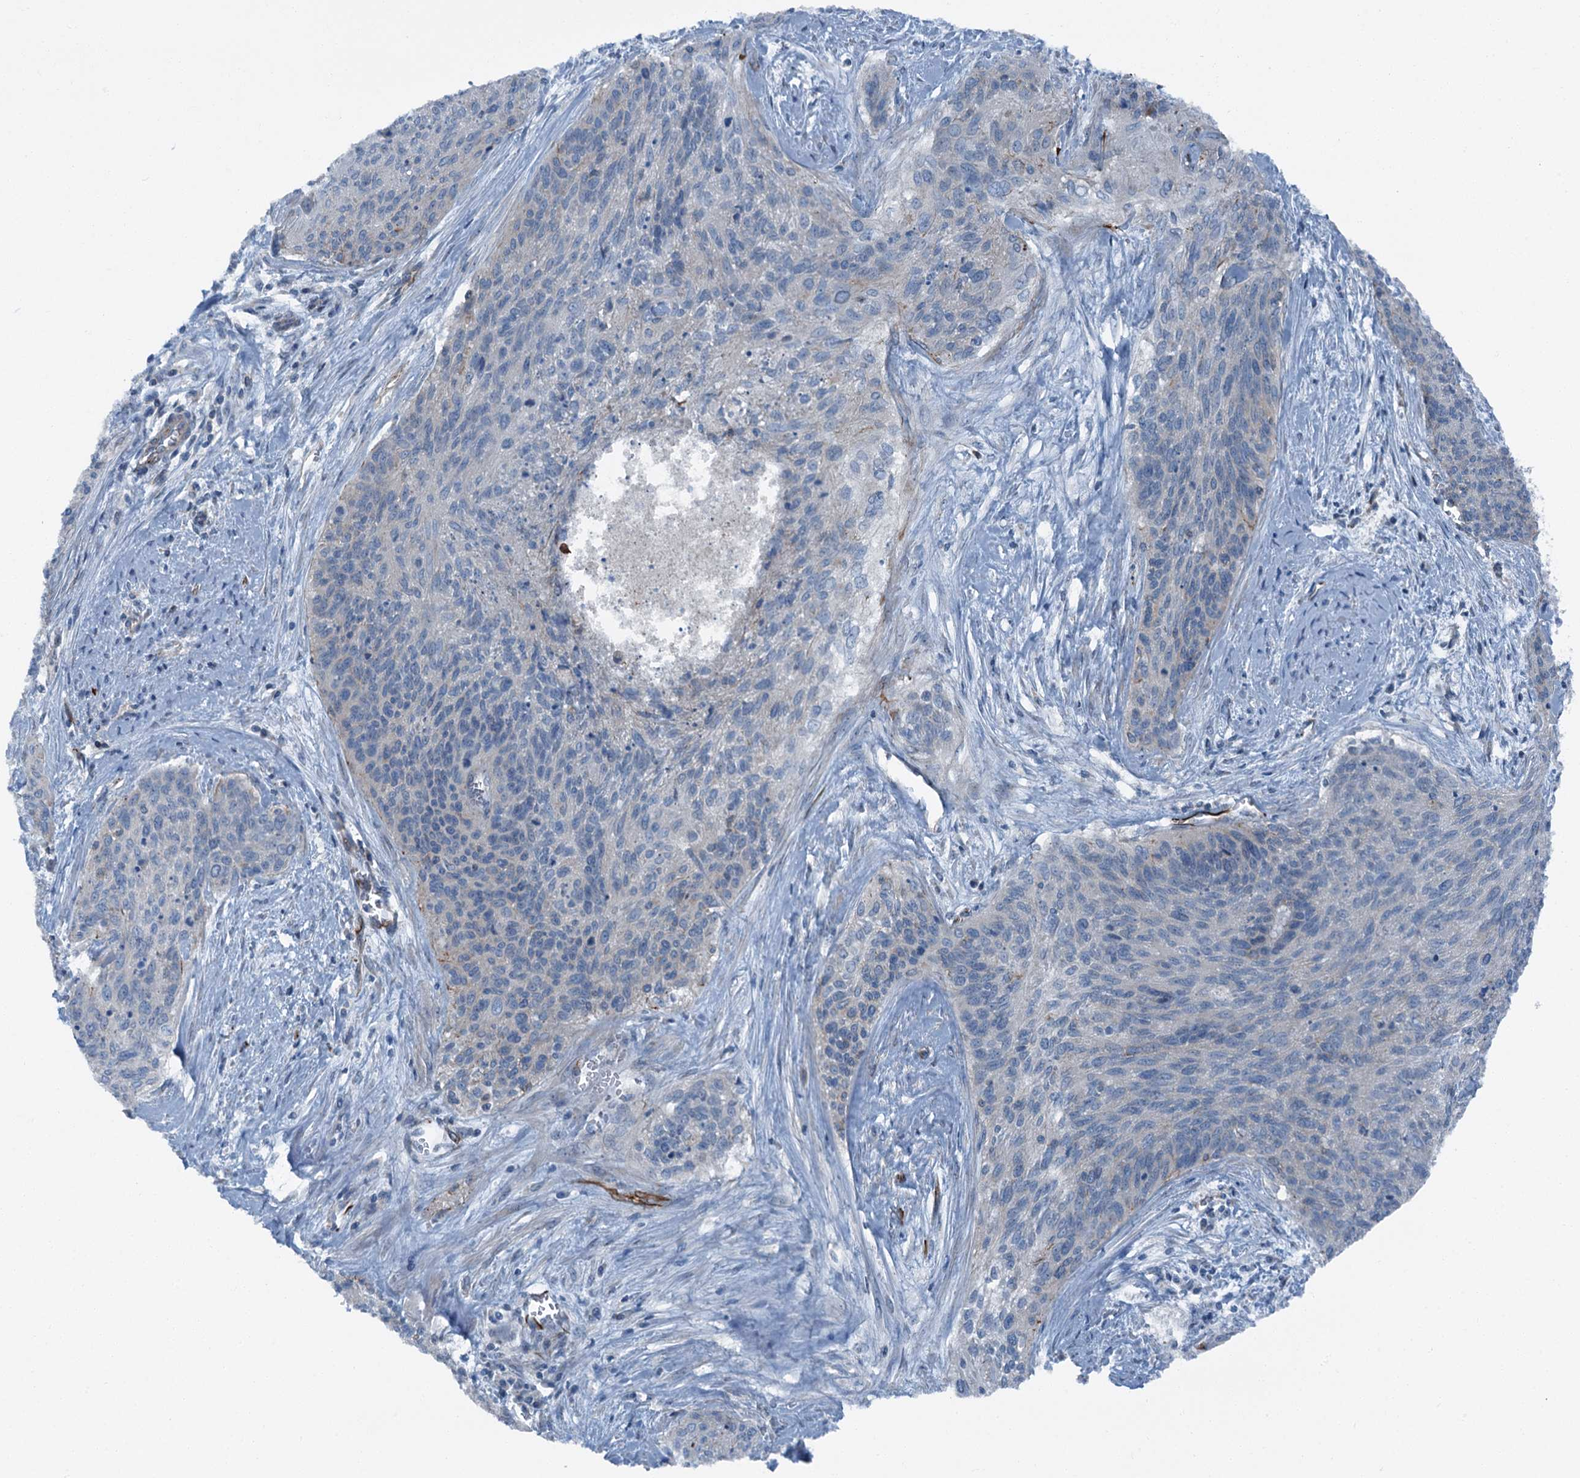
{"staining": {"intensity": "negative", "quantity": "none", "location": "none"}, "tissue": "cervical cancer", "cell_type": "Tumor cells", "image_type": "cancer", "snomed": [{"axis": "morphology", "description": "Squamous cell carcinoma, NOS"}, {"axis": "topography", "description": "Cervix"}], "caption": "This image is of cervical cancer (squamous cell carcinoma) stained with immunohistochemistry to label a protein in brown with the nuclei are counter-stained blue. There is no expression in tumor cells.", "gene": "AXL", "patient": {"sex": "female", "age": 55}}